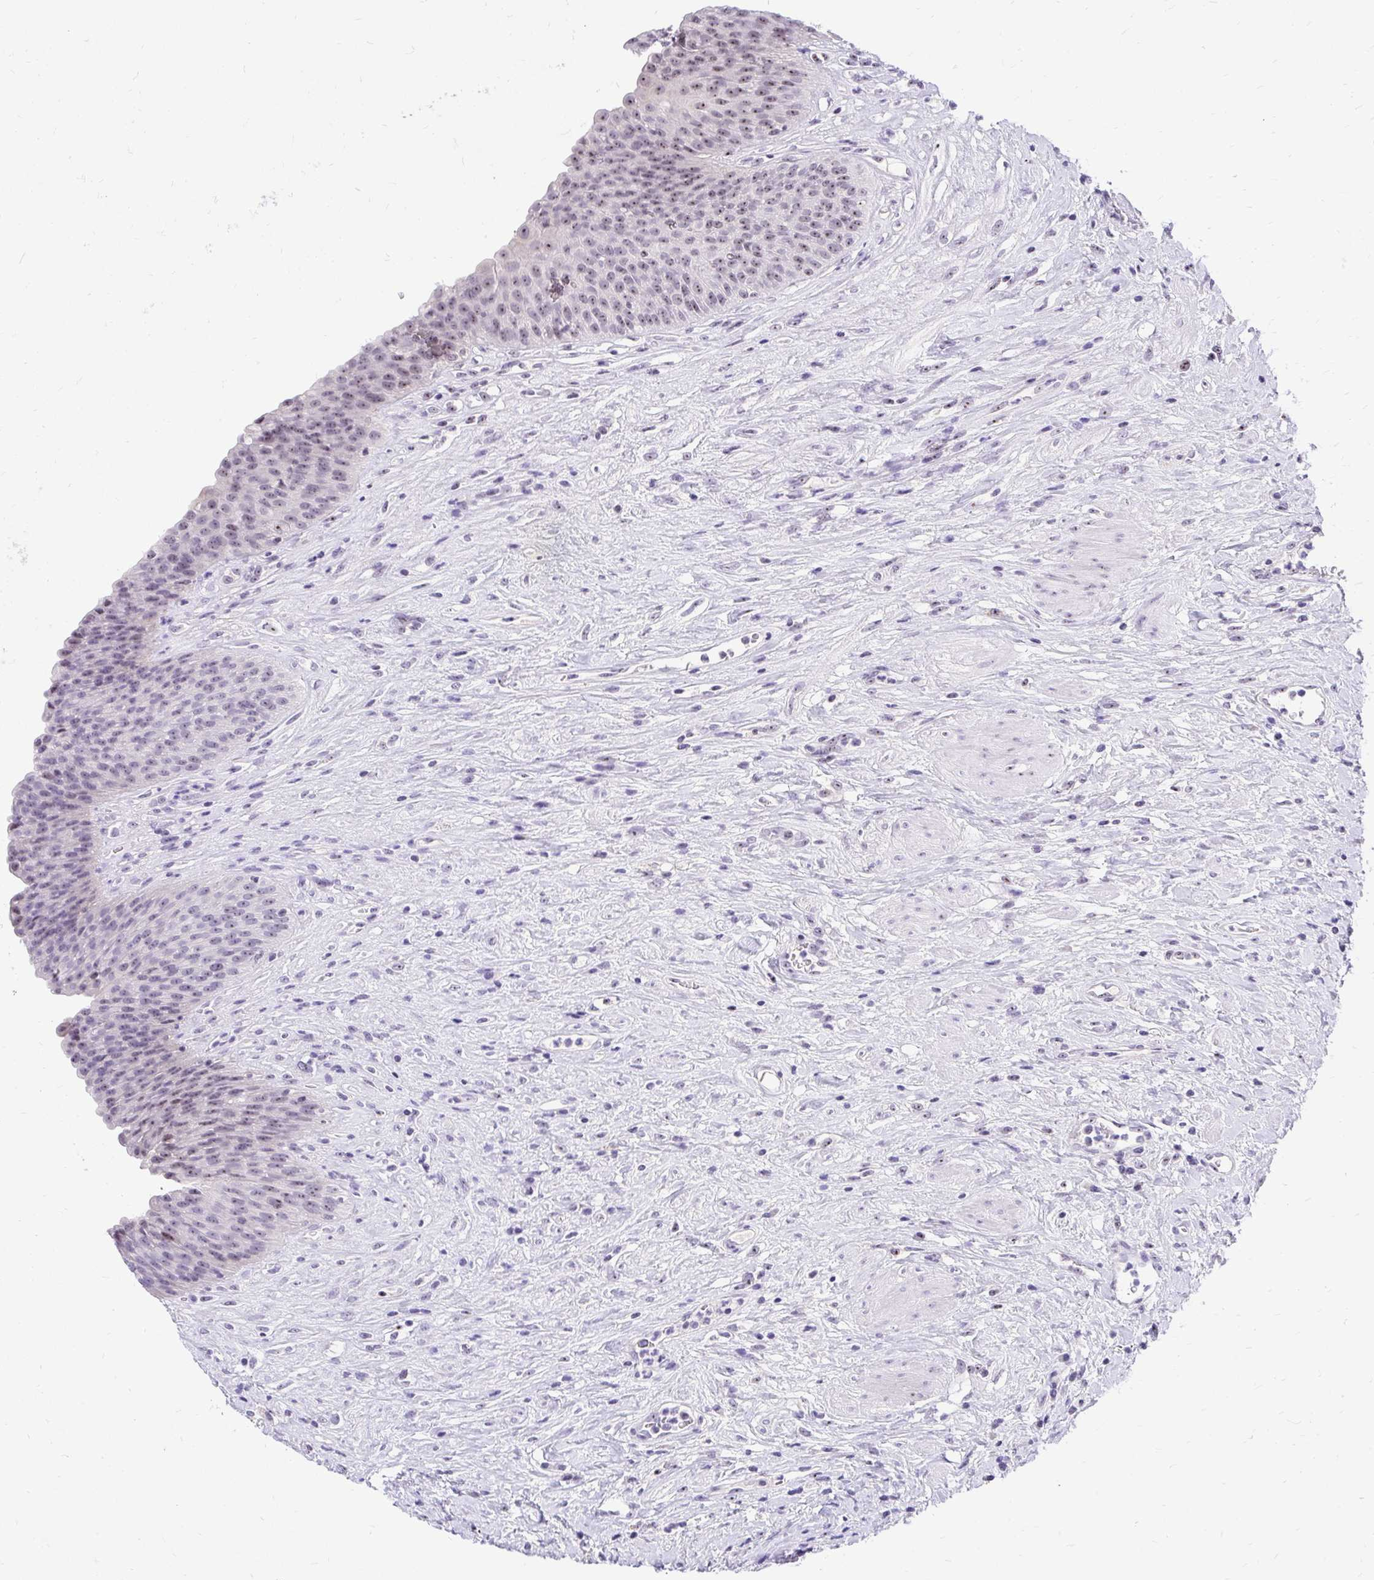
{"staining": {"intensity": "moderate", "quantity": "25%-75%", "location": "nuclear"}, "tissue": "urinary bladder", "cell_type": "Urothelial cells", "image_type": "normal", "snomed": [{"axis": "morphology", "description": "Normal tissue, NOS"}, {"axis": "topography", "description": "Urinary bladder"}], "caption": "Protein staining of unremarkable urinary bladder demonstrates moderate nuclear expression in approximately 25%-75% of urothelial cells. (IHC, brightfield microscopy, high magnification).", "gene": "NIFK", "patient": {"sex": "female", "age": 56}}